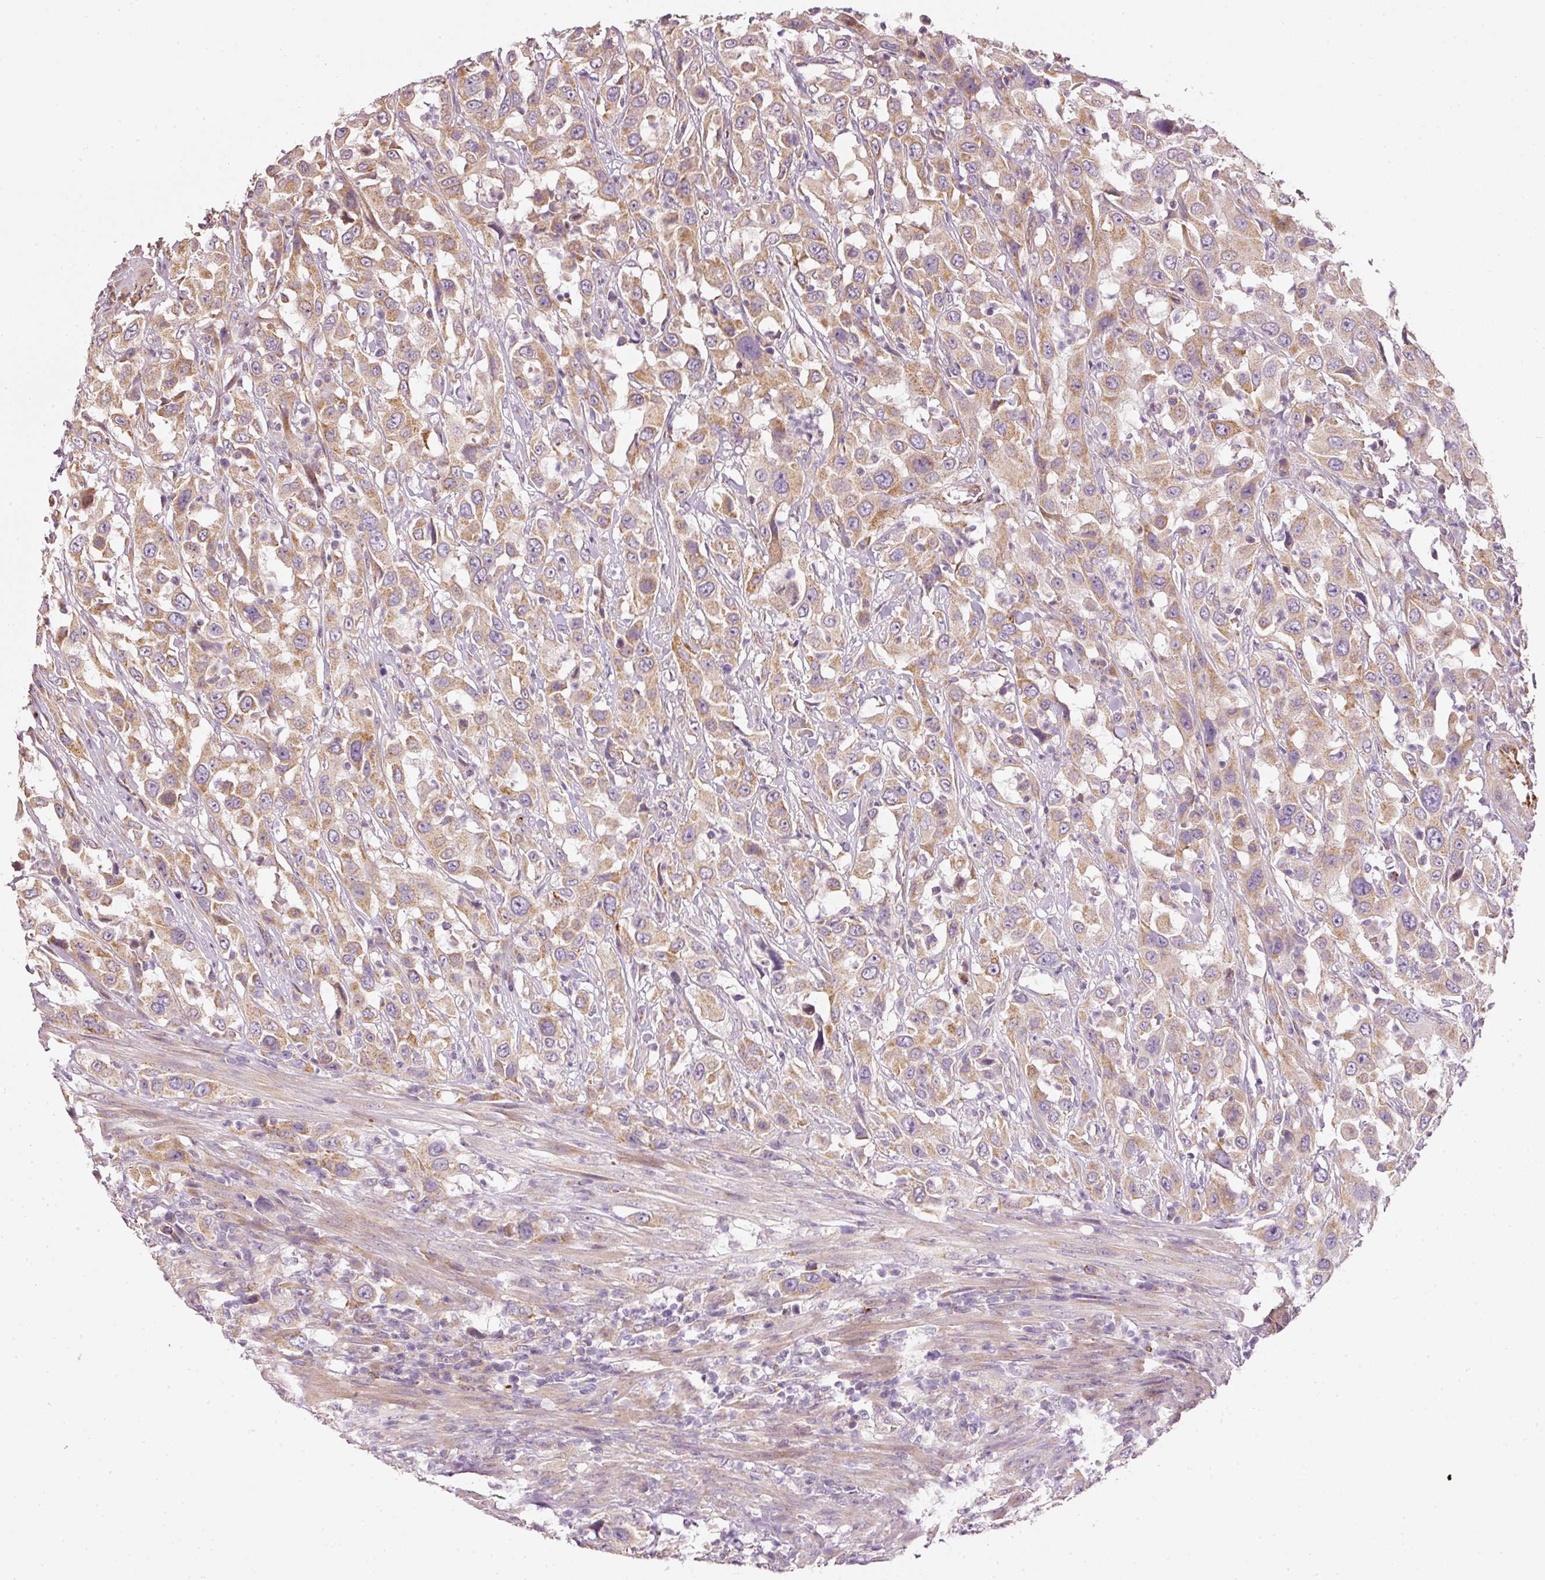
{"staining": {"intensity": "moderate", "quantity": ">75%", "location": "cytoplasmic/membranous"}, "tissue": "urothelial cancer", "cell_type": "Tumor cells", "image_type": "cancer", "snomed": [{"axis": "morphology", "description": "Urothelial carcinoma, High grade"}, {"axis": "topography", "description": "Urinary bladder"}], "caption": "IHC histopathology image of neoplastic tissue: human urothelial carcinoma (high-grade) stained using immunohistochemistry demonstrates medium levels of moderate protein expression localized specifically in the cytoplasmic/membranous of tumor cells, appearing as a cytoplasmic/membranous brown color.", "gene": "MTHFD1L", "patient": {"sex": "male", "age": 61}}